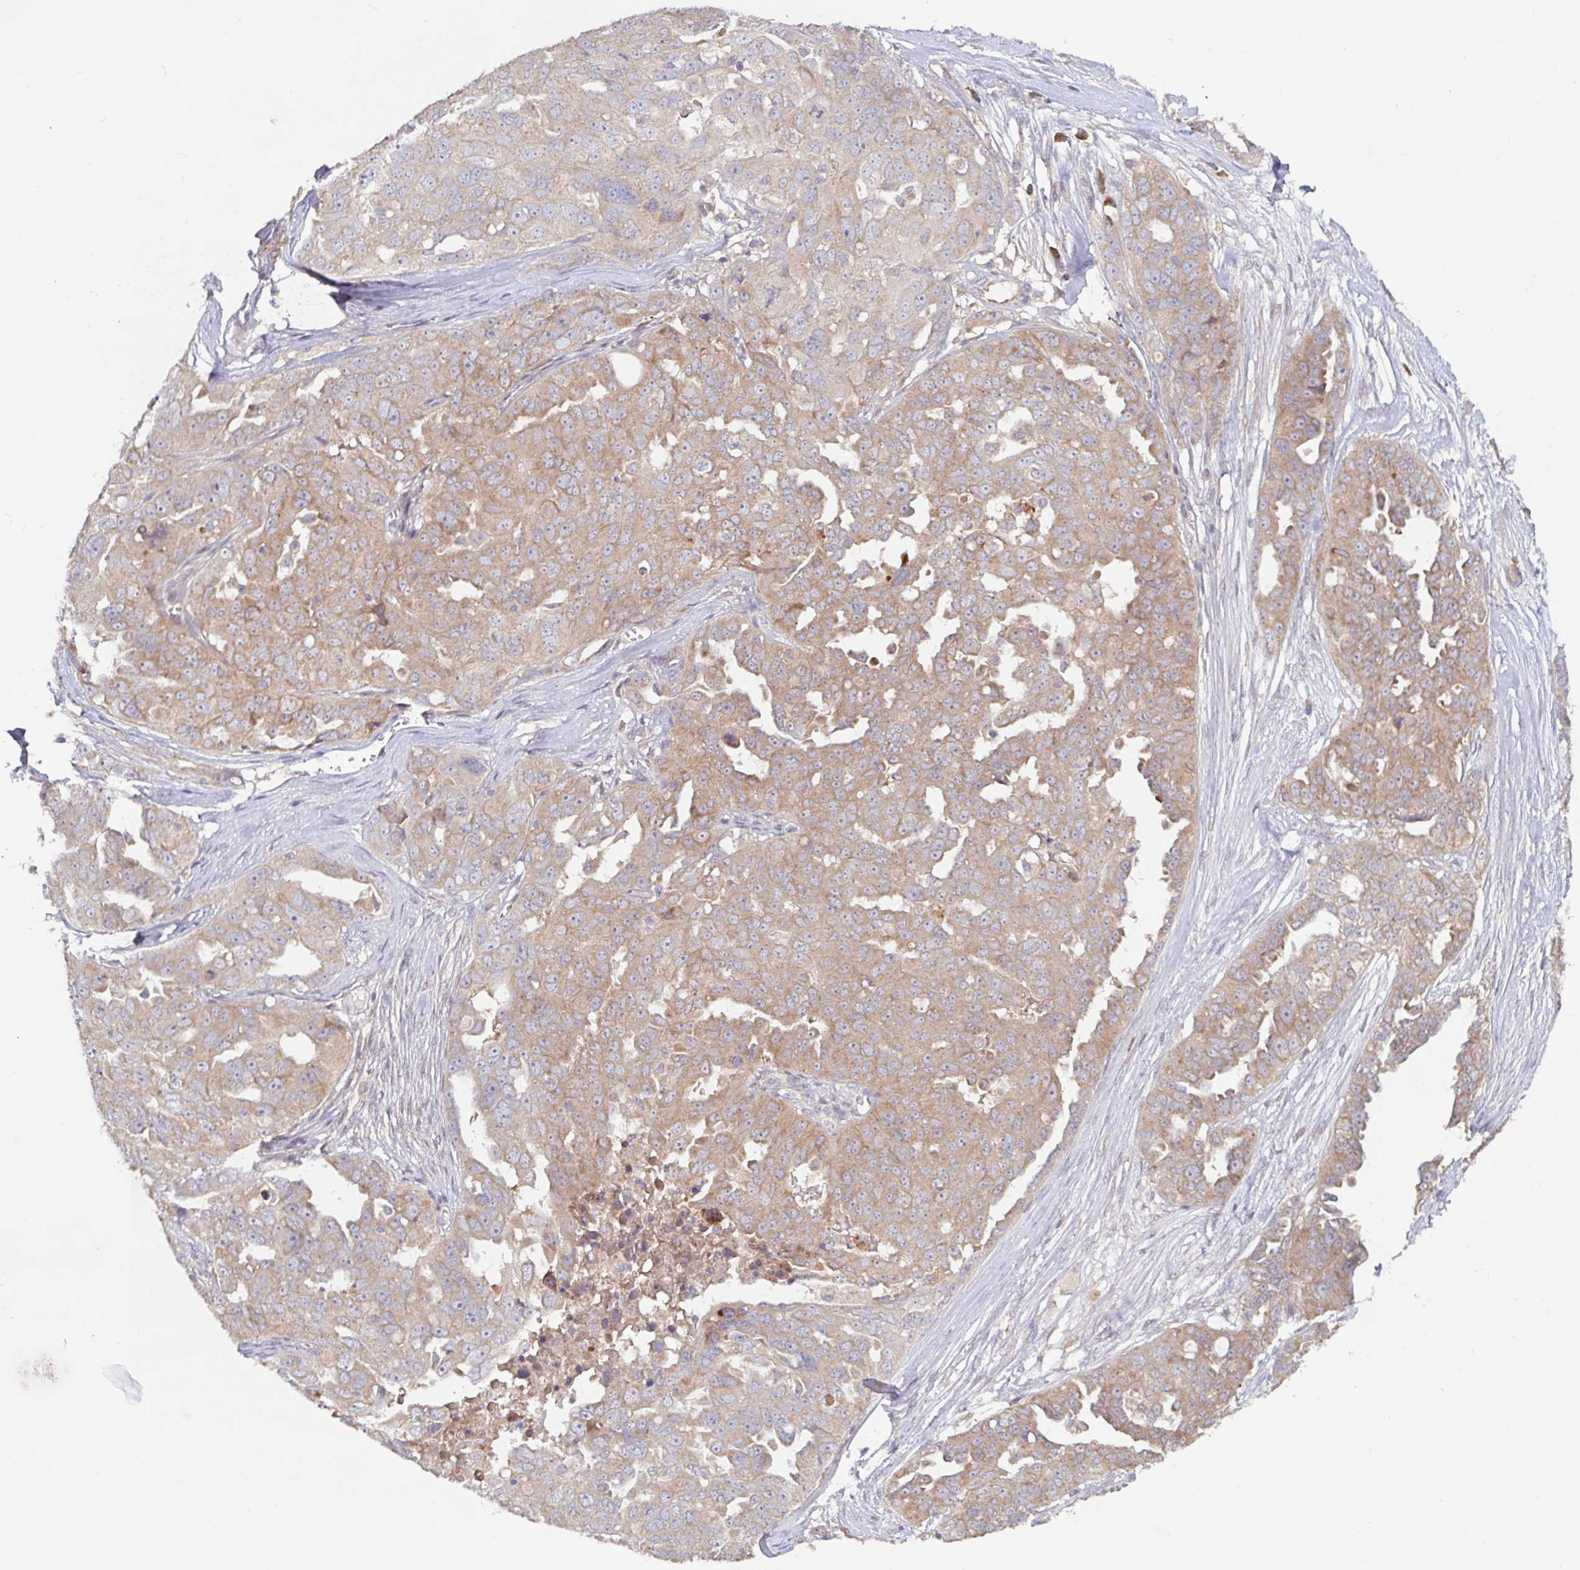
{"staining": {"intensity": "moderate", "quantity": ">75%", "location": "cytoplasmic/membranous"}, "tissue": "ovarian cancer", "cell_type": "Tumor cells", "image_type": "cancer", "snomed": [{"axis": "morphology", "description": "Carcinoma, endometroid"}, {"axis": "topography", "description": "Ovary"}], "caption": "An IHC photomicrograph of tumor tissue is shown. Protein staining in brown highlights moderate cytoplasmic/membranous positivity in ovarian endometroid carcinoma within tumor cells. (brown staining indicates protein expression, while blue staining denotes nuclei).", "gene": "LARP1", "patient": {"sex": "female", "age": 70}}